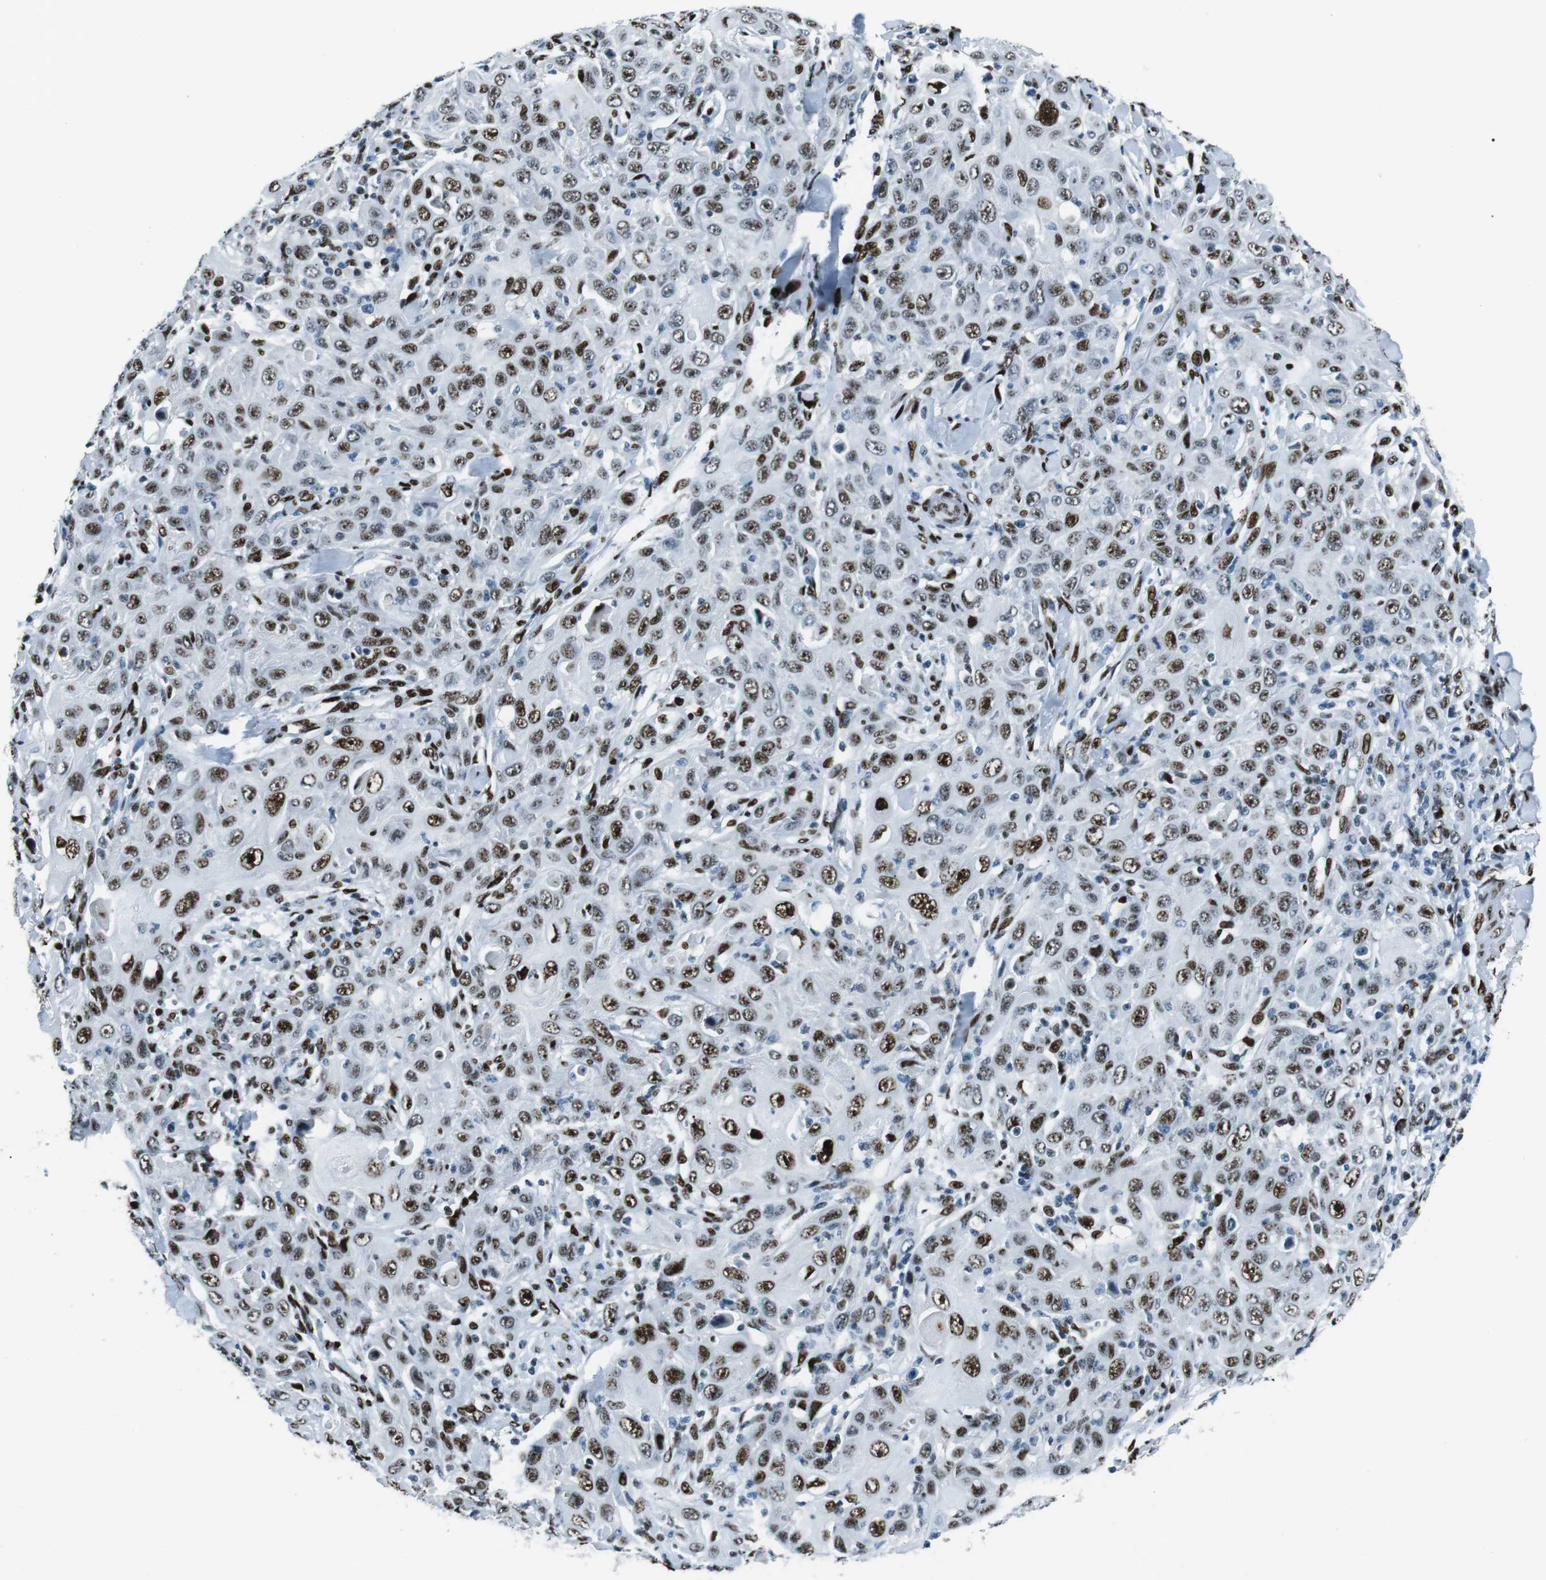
{"staining": {"intensity": "strong", "quantity": ">75%", "location": "nuclear"}, "tissue": "skin cancer", "cell_type": "Tumor cells", "image_type": "cancer", "snomed": [{"axis": "morphology", "description": "Squamous cell carcinoma, NOS"}, {"axis": "topography", "description": "Skin"}], "caption": "A histopathology image showing strong nuclear positivity in approximately >75% of tumor cells in squamous cell carcinoma (skin), as visualized by brown immunohistochemical staining.", "gene": "PML", "patient": {"sex": "female", "age": 88}}